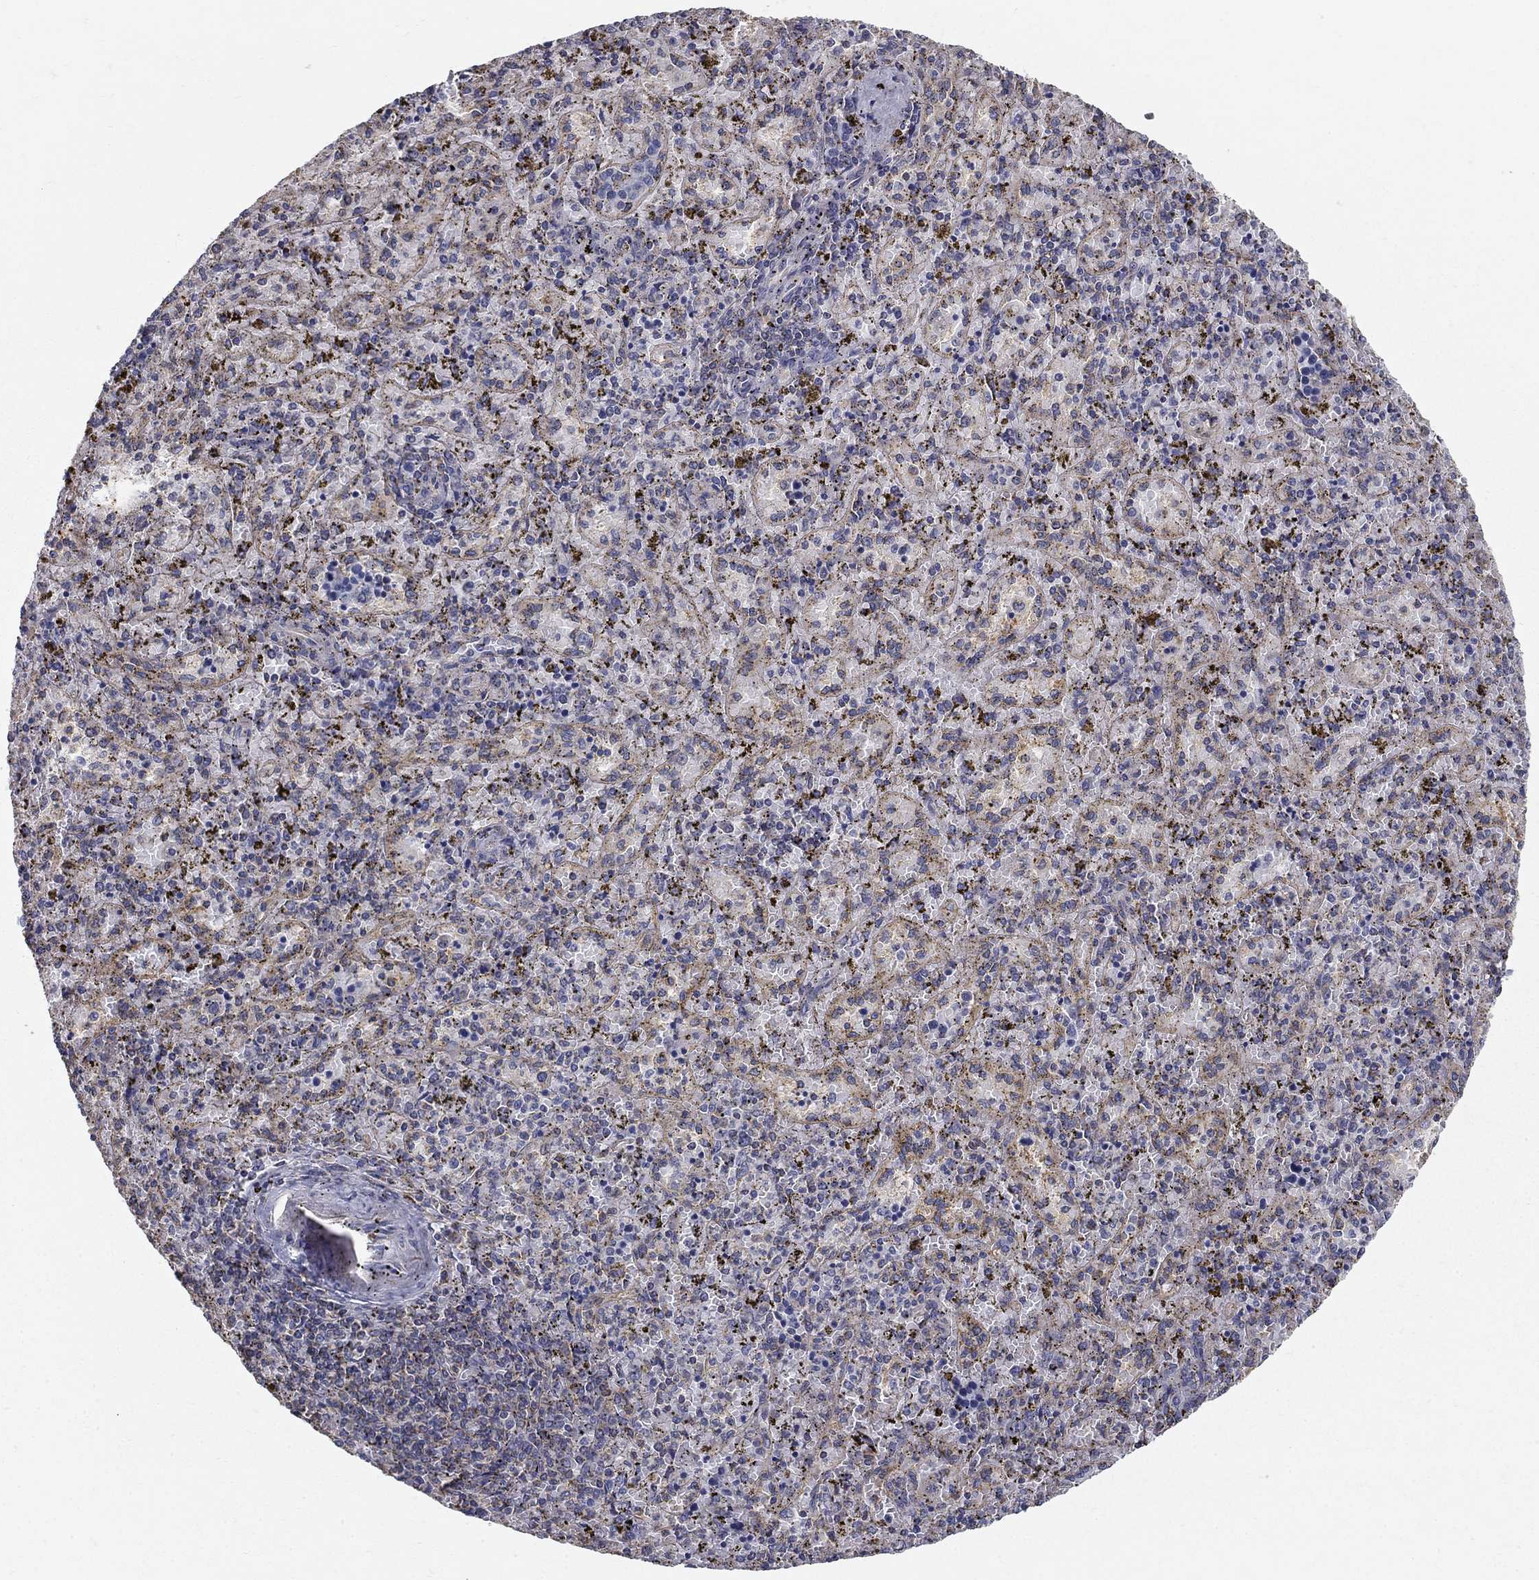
{"staining": {"intensity": "negative", "quantity": "none", "location": "none"}, "tissue": "spleen", "cell_type": "Cells in red pulp", "image_type": "normal", "snomed": [{"axis": "morphology", "description": "Normal tissue, NOS"}, {"axis": "topography", "description": "Spleen"}], "caption": "DAB (3,3'-diaminobenzidine) immunohistochemical staining of normal human spleen reveals no significant staining in cells in red pulp. (Stains: DAB immunohistochemistry with hematoxylin counter stain, Microscopy: brightfield microscopy at high magnification).", "gene": "NME5", "patient": {"sex": "female", "age": 50}}